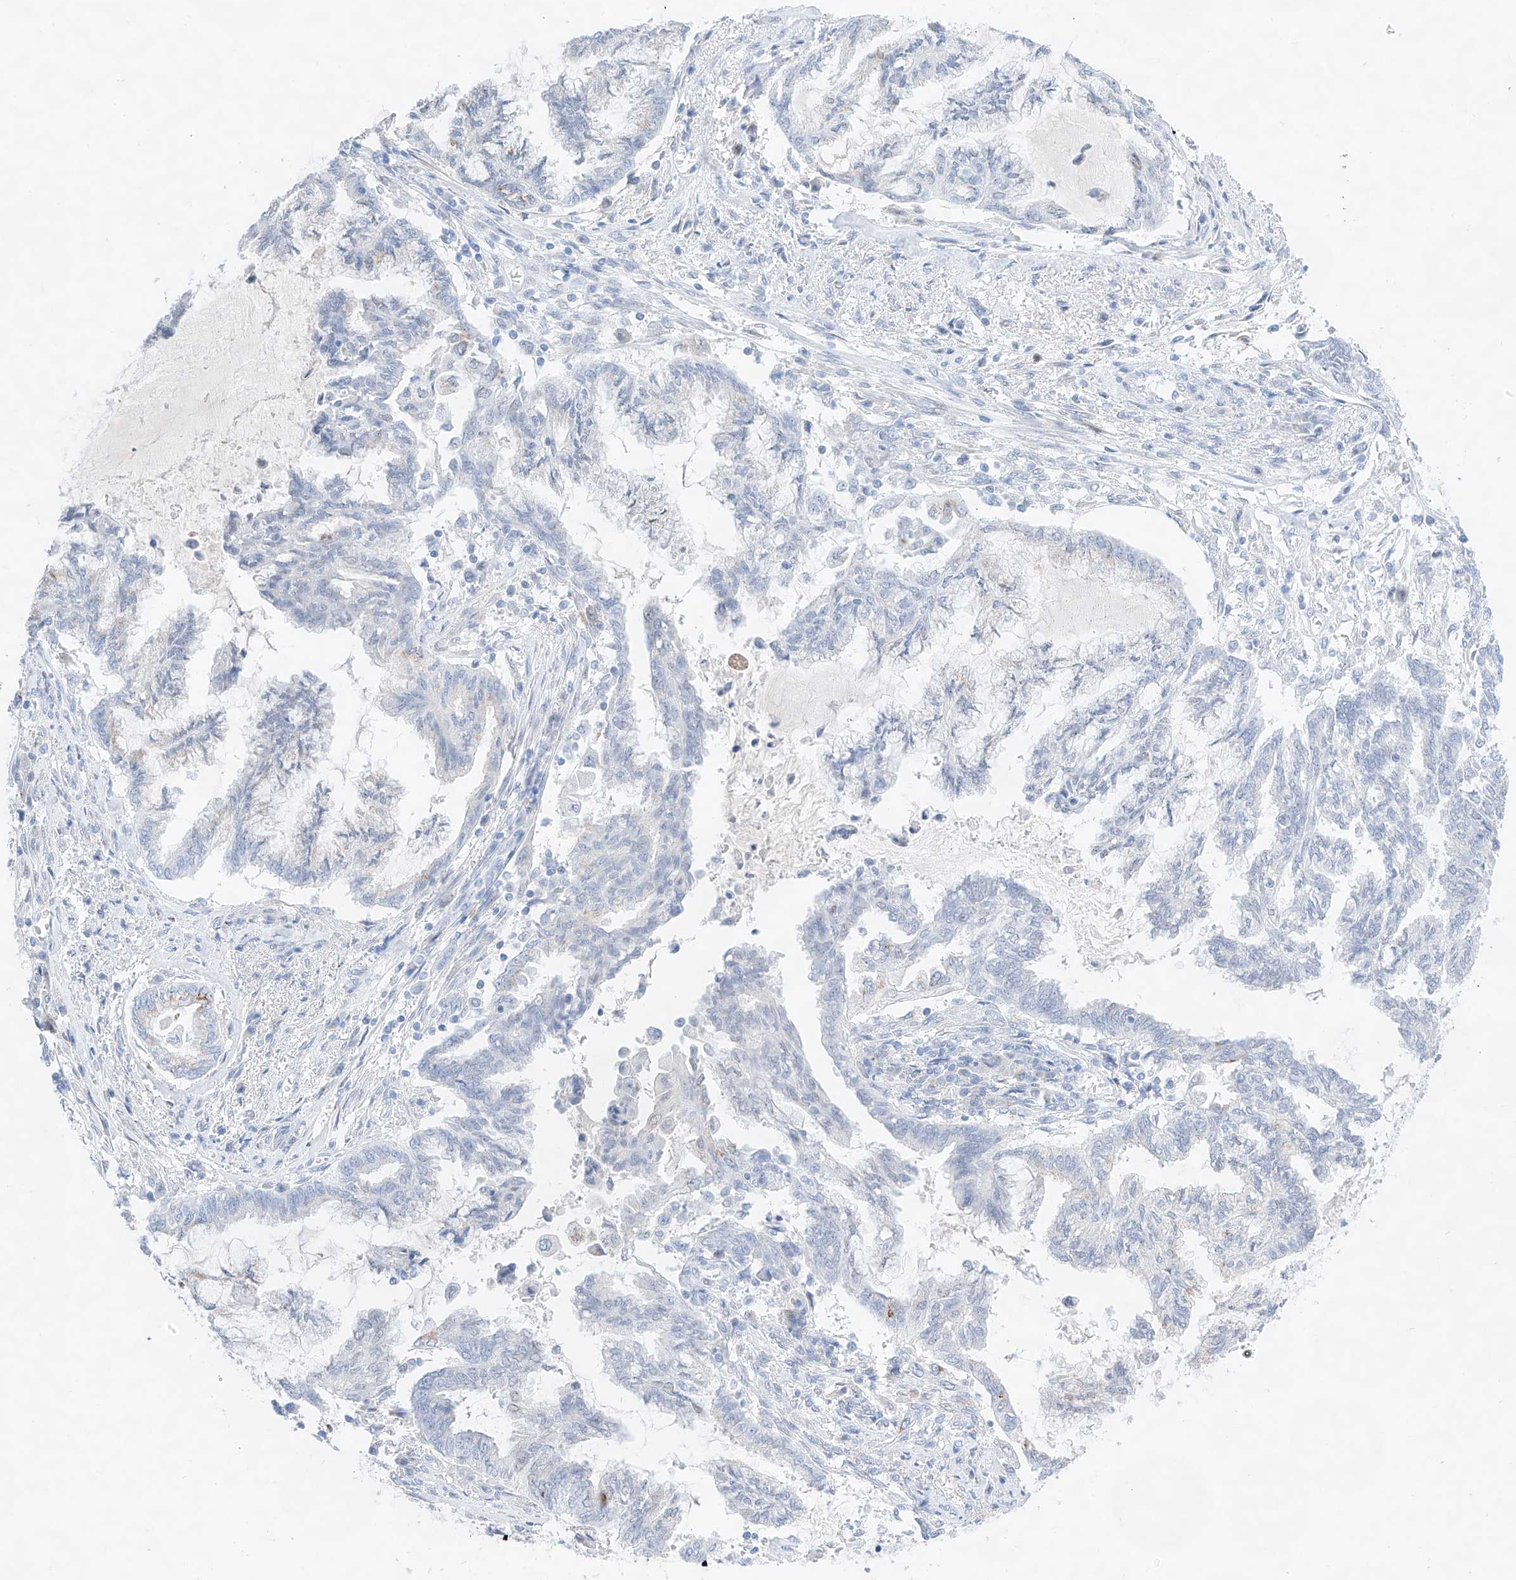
{"staining": {"intensity": "negative", "quantity": "none", "location": "none"}, "tissue": "endometrial cancer", "cell_type": "Tumor cells", "image_type": "cancer", "snomed": [{"axis": "morphology", "description": "Adenocarcinoma, NOS"}, {"axis": "topography", "description": "Endometrium"}], "caption": "Tumor cells show no significant protein expression in endometrial cancer.", "gene": "NT5C3B", "patient": {"sex": "female", "age": 86}}